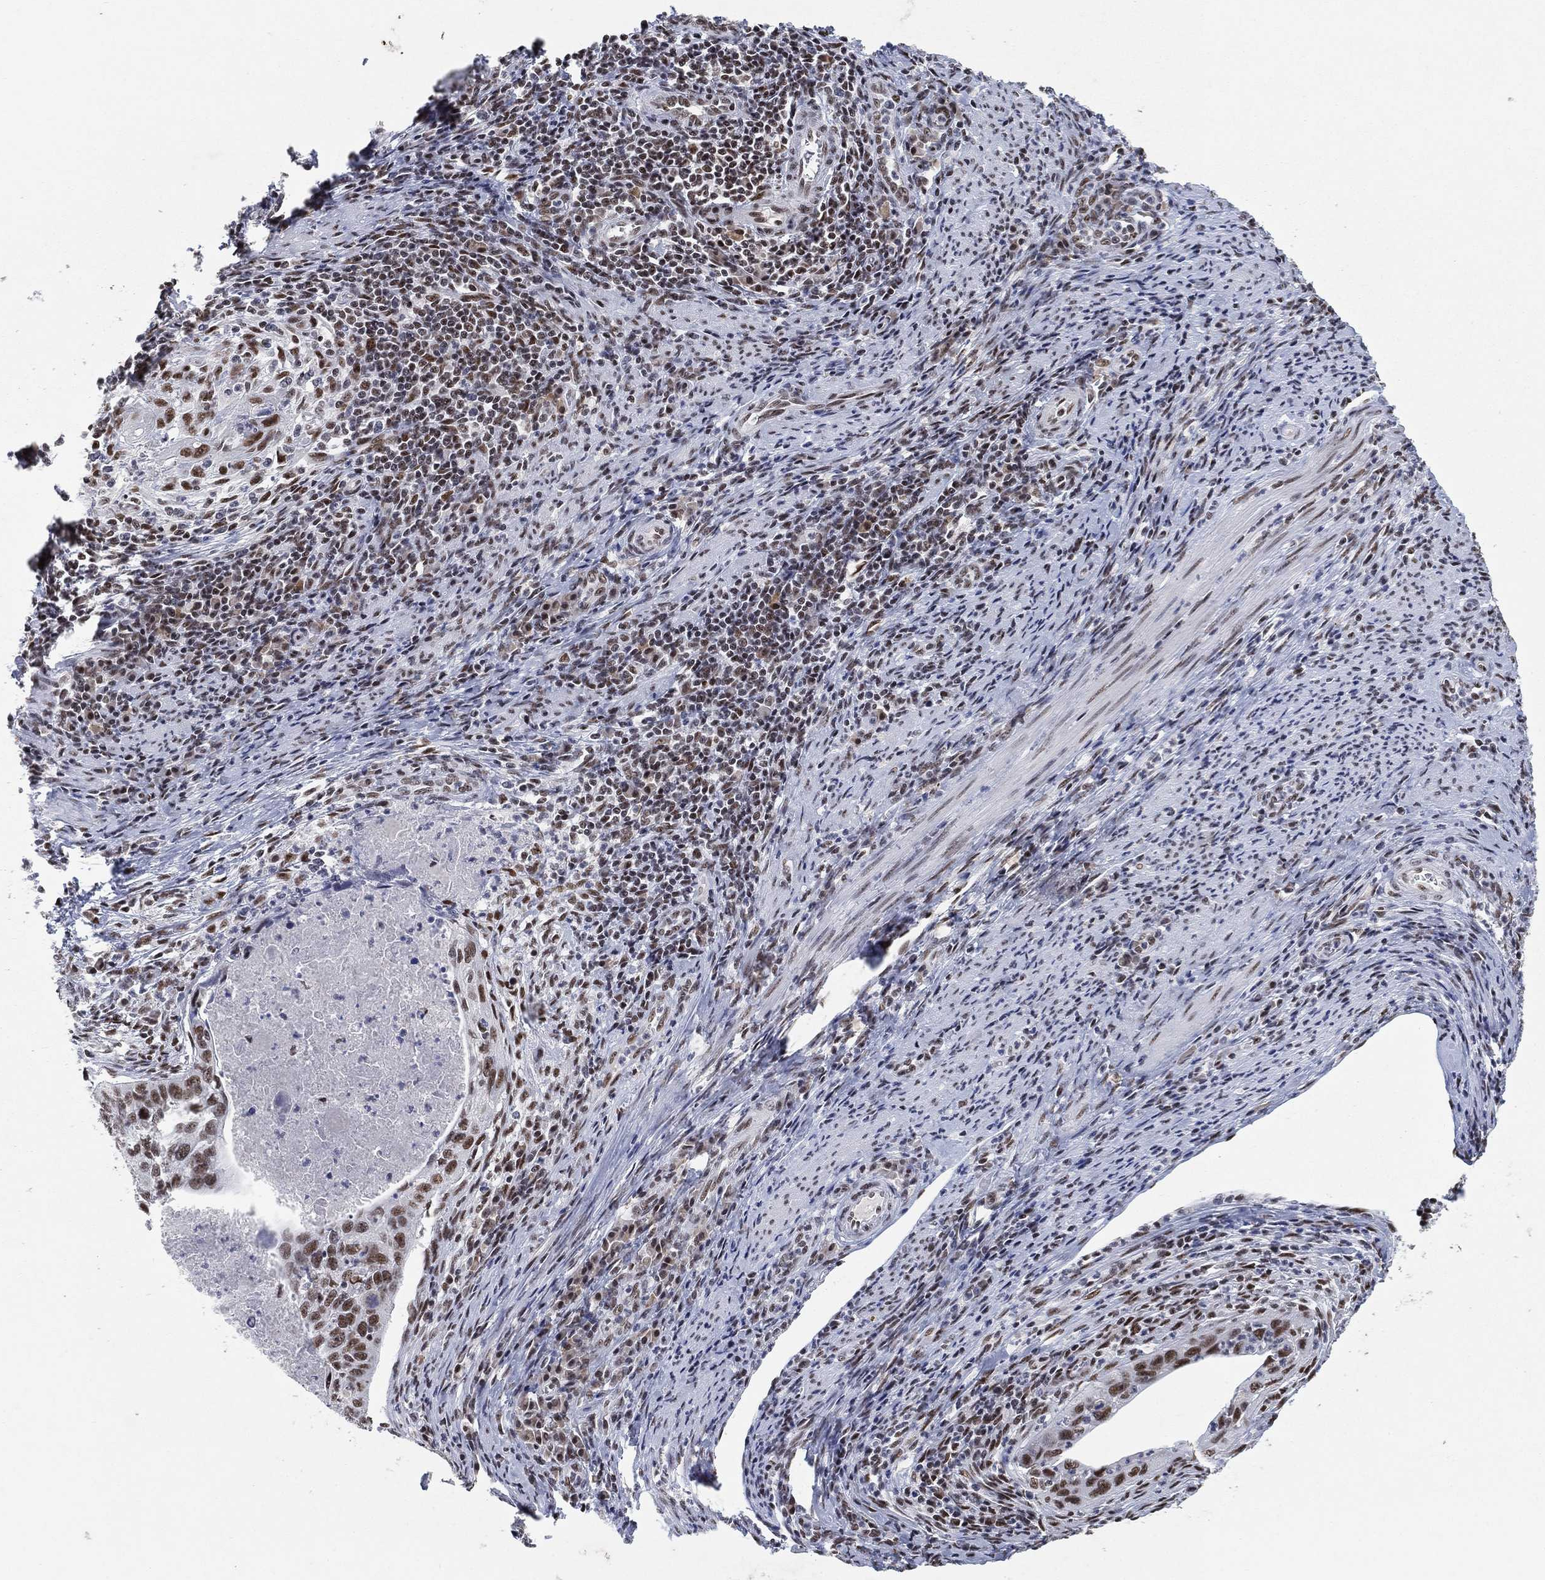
{"staining": {"intensity": "moderate", "quantity": ">75%", "location": "nuclear"}, "tissue": "cervical cancer", "cell_type": "Tumor cells", "image_type": "cancer", "snomed": [{"axis": "morphology", "description": "Squamous cell carcinoma, NOS"}, {"axis": "topography", "description": "Cervix"}], "caption": "There is medium levels of moderate nuclear staining in tumor cells of squamous cell carcinoma (cervical), as demonstrated by immunohistochemical staining (brown color).", "gene": "DDX27", "patient": {"sex": "female", "age": 26}}